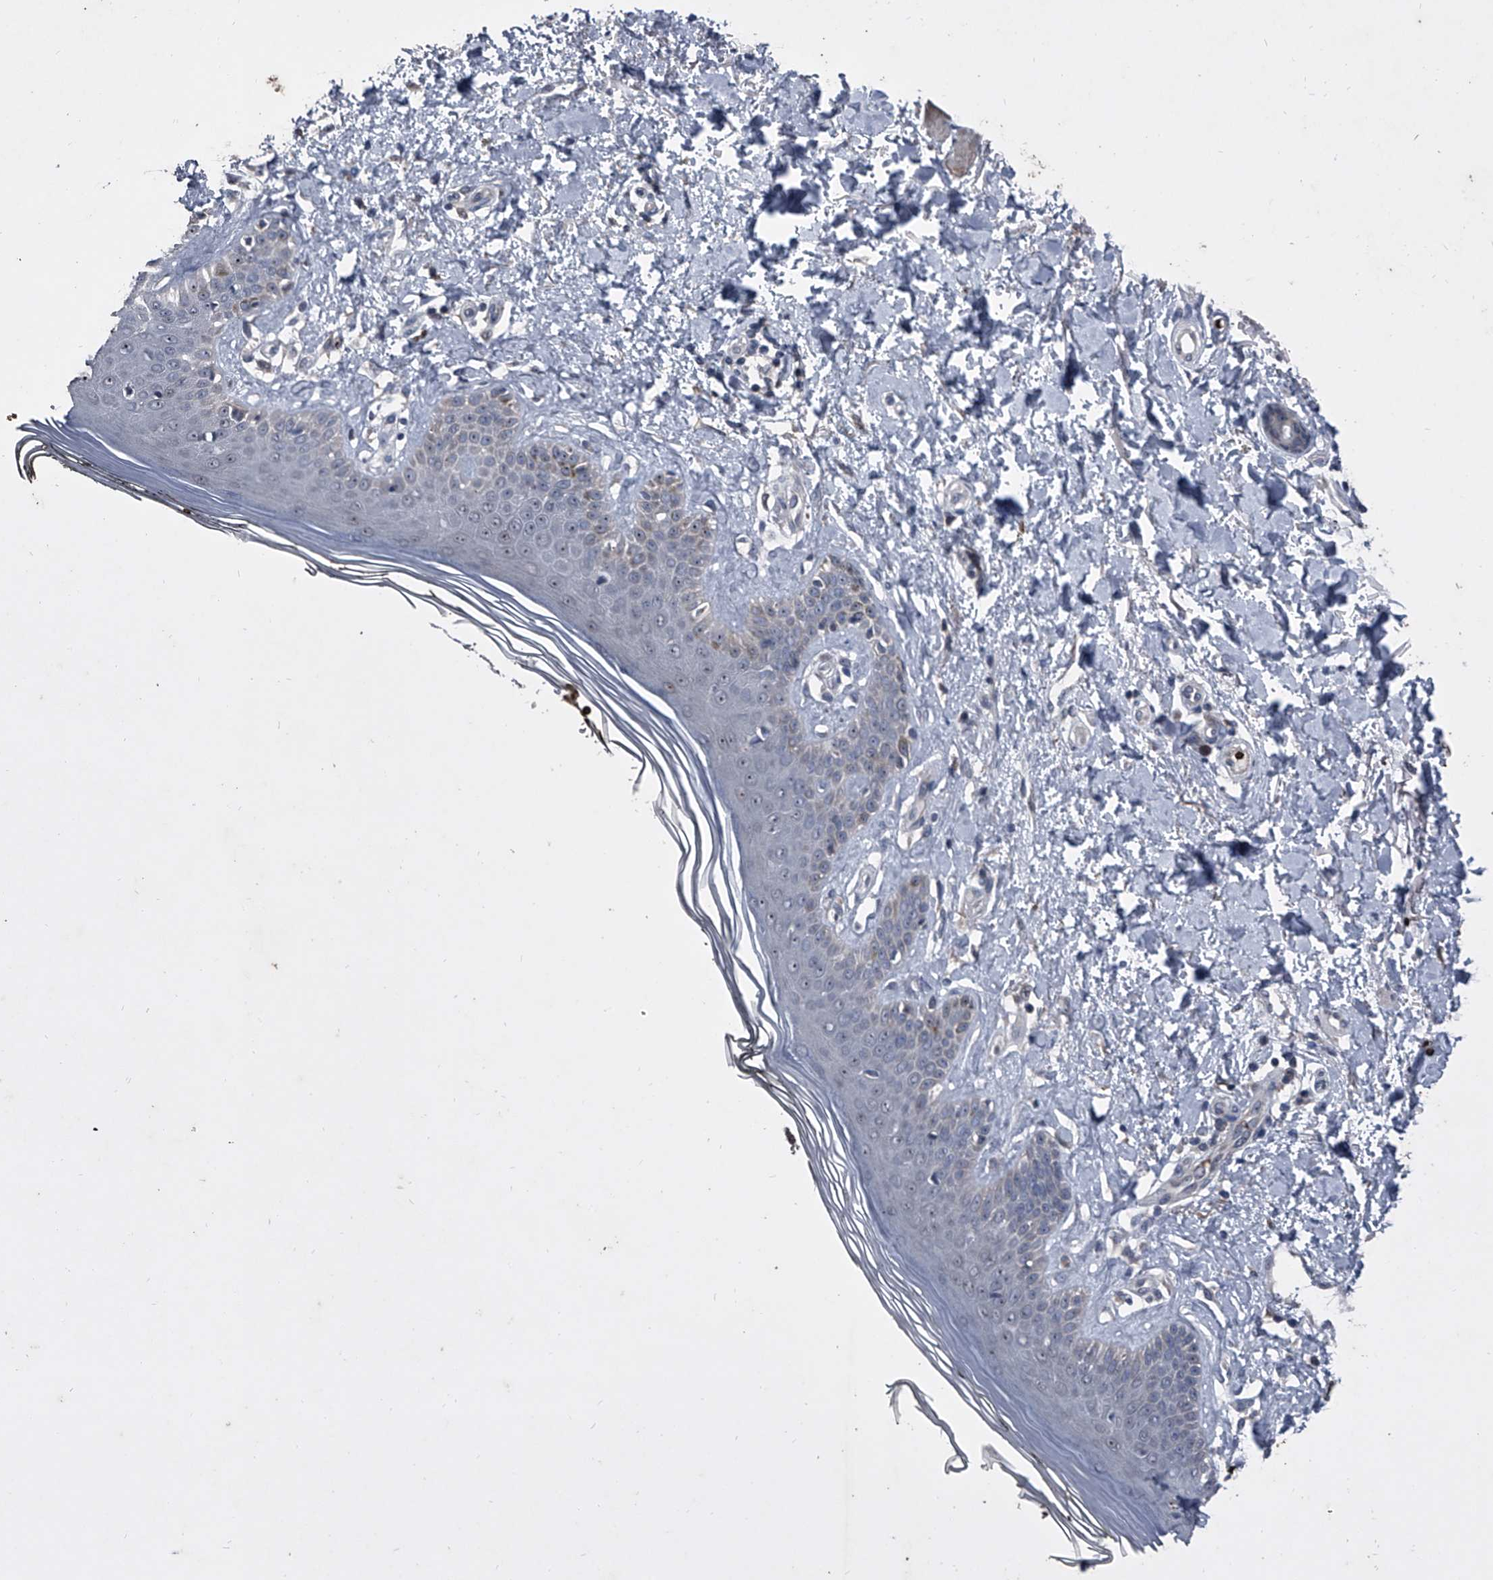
{"staining": {"intensity": "negative", "quantity": "none", "location": "none"}, "tissue": "skin", "cell_type": "Fibroblasts", "image_type": "normal", "snomed": [{"axis": "morphology", "description": "Normal tissue, NOS"}, {"axis": "topography", "description": "Skin"}], "caption": "This micrograph is of normal skin stained with immunohistochemistry to label a protein in brown with the nuclei are counter-stained blue. There is no staining in fibroblasts.", "gene": "CEP85L", "patient": {"sex": "female", "age": 64}}